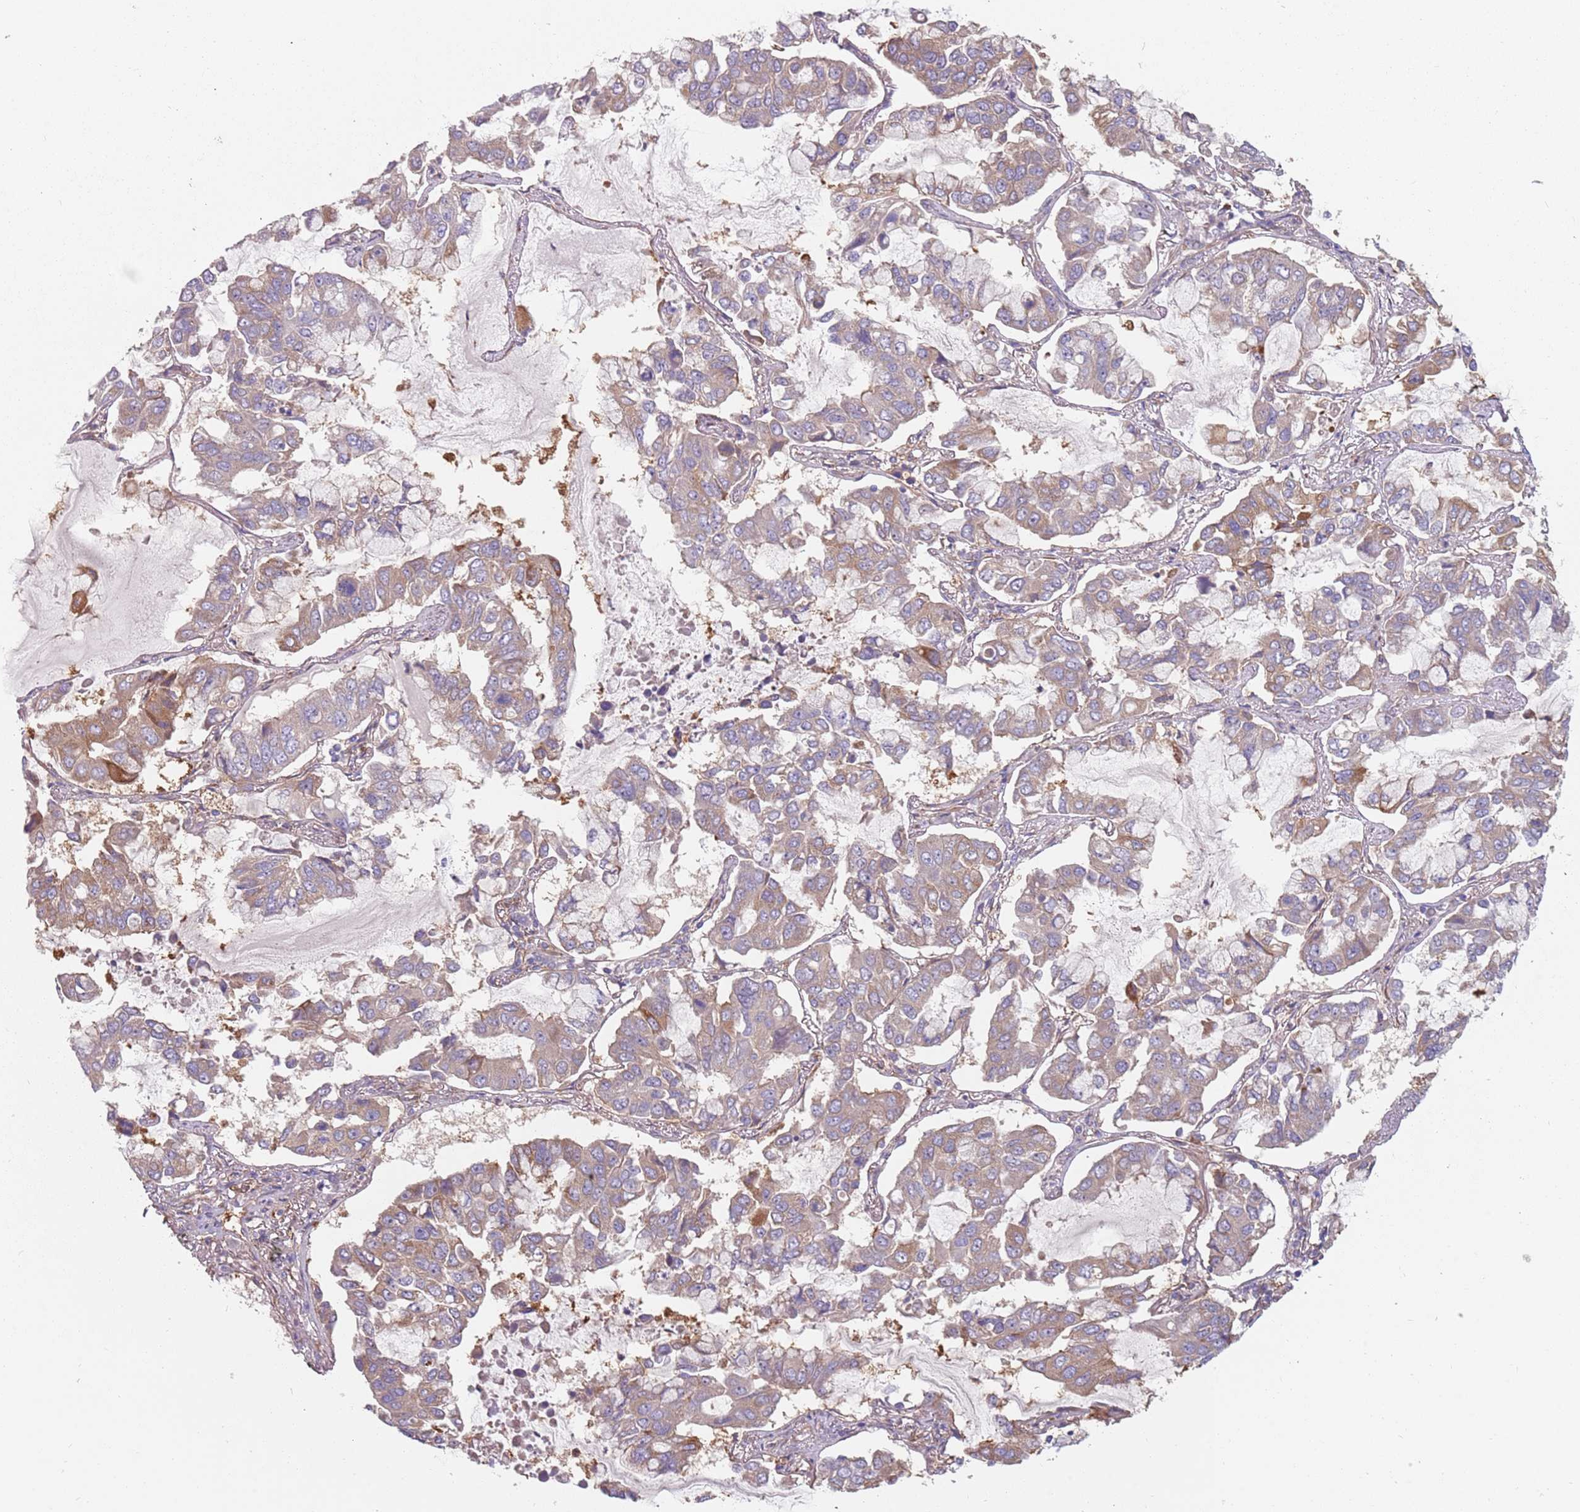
{"staining": {"intensity": "moderate", "quantity": "<25%", "location": "cytoplasmic/membranous"}, "tissue": "lung cancer", "cell_type": "Tumor cells", "image_type": "cancer", "snomed": [{"axis": "morphology", "description": "Adenocarcinoma, NOS"}, {"axis": "topography", "description": "Lung"}], "caption": "Protein expression analysis of human adenocarcinoma (lung) reveals moderate cytoplasmic/membranous staining in approximately <25% of tumor cells.", "gene": "SPDL1", "patient": {"sex": "male", "age": 64}}